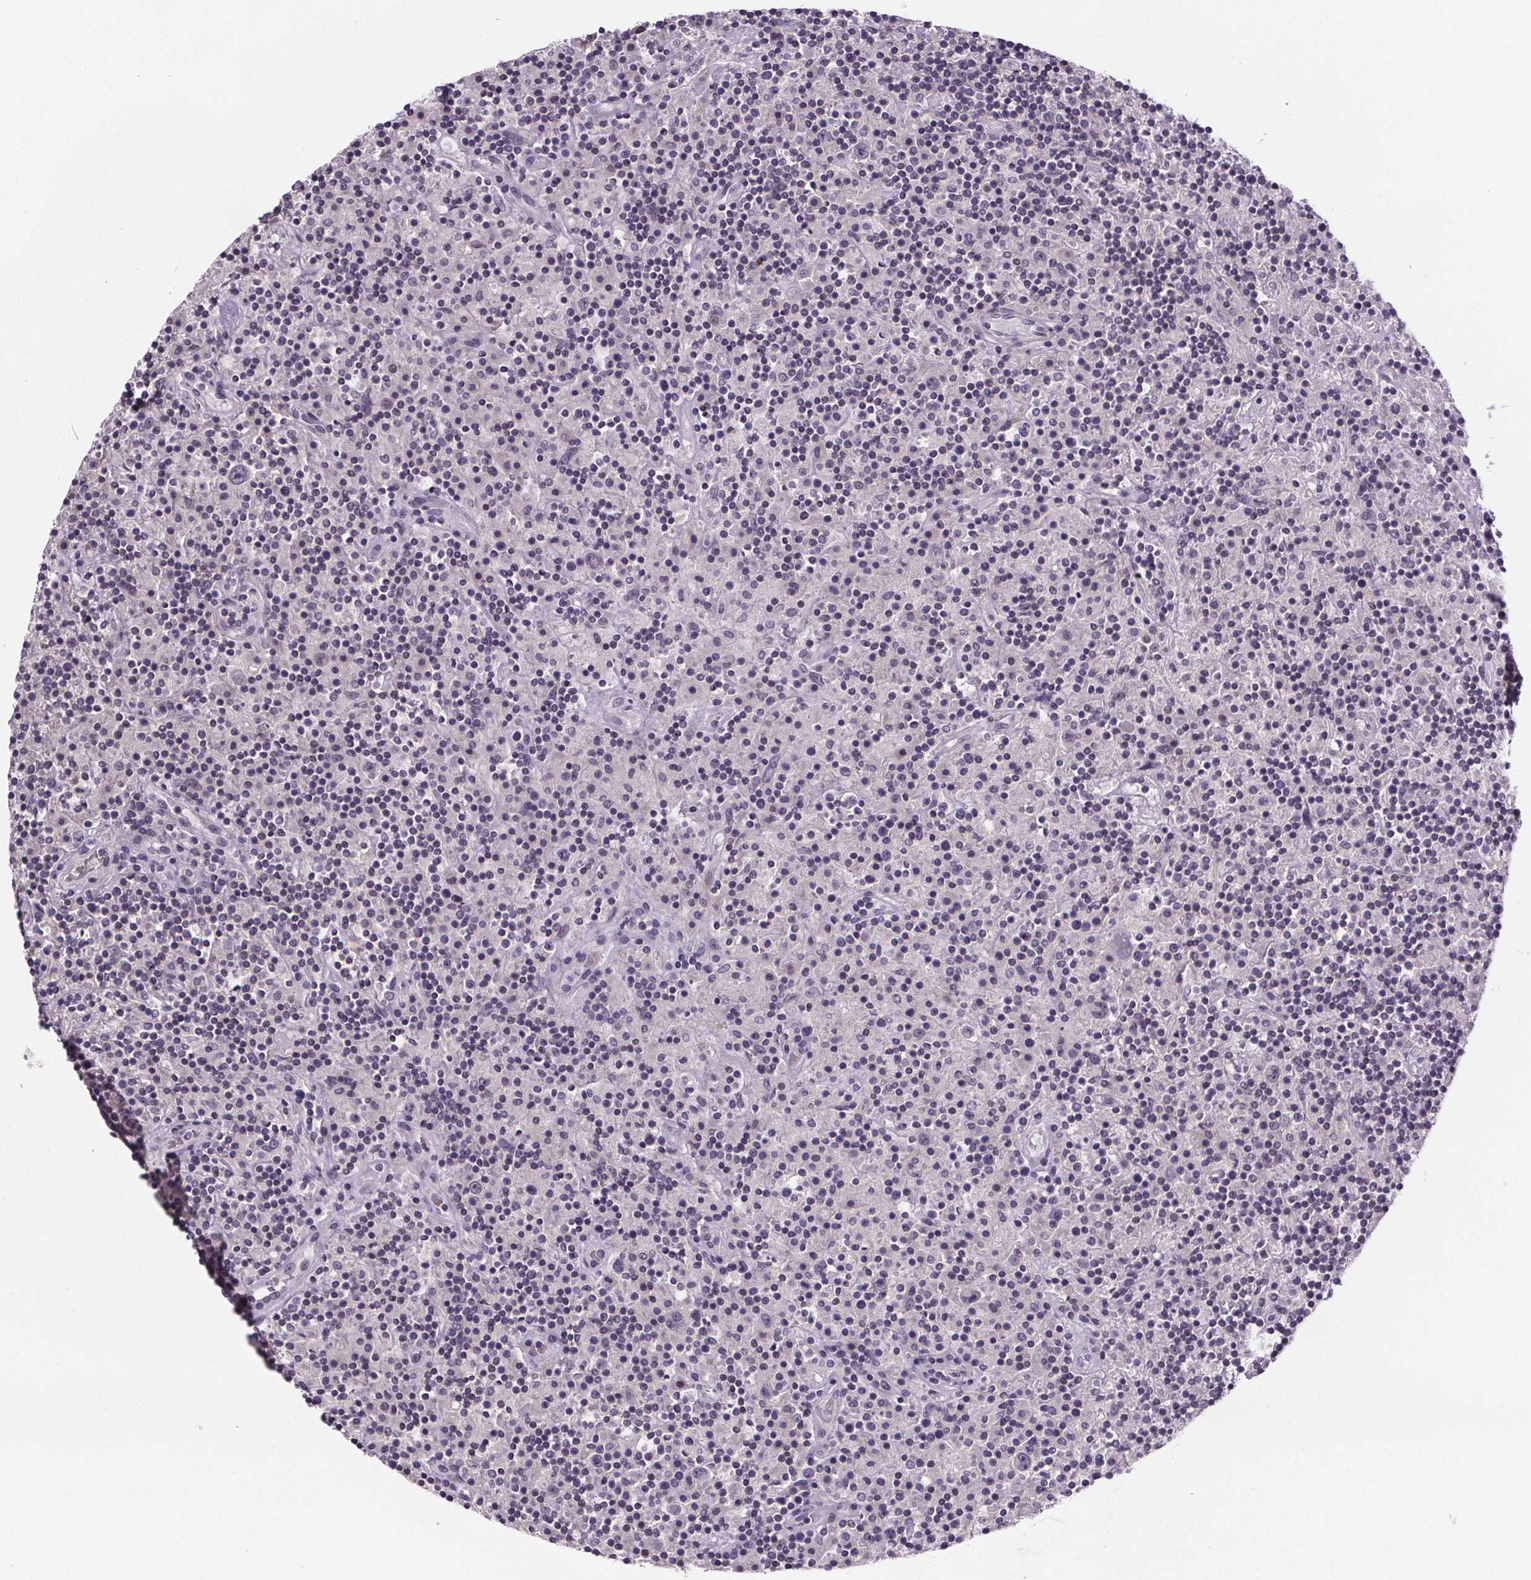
{"staining": {"intensity": "negative", "quantity": "none", "location": "none"}, "tissue": "lymphoma", "cell_type": "Tumor cells", "image_type": "cancer", "snomed": [{"axis": "morphology", "description": "Hodgkin's disease, NOS"}, {"axis": "topography", "description": "Lymph node"}], "caption": "DAB (3,3'-diaminobenzidine) immunohistochemical staining of human Hodgkin's disease shows no significant staining in tumor cells. (DAB (3,3'-diaminobenzidine) immunohistochemistry (IHC) visualized using brightfield microscopy, high magnification).", "gene": "TTC12", "patient": {"sex": "male", "age": 70}}